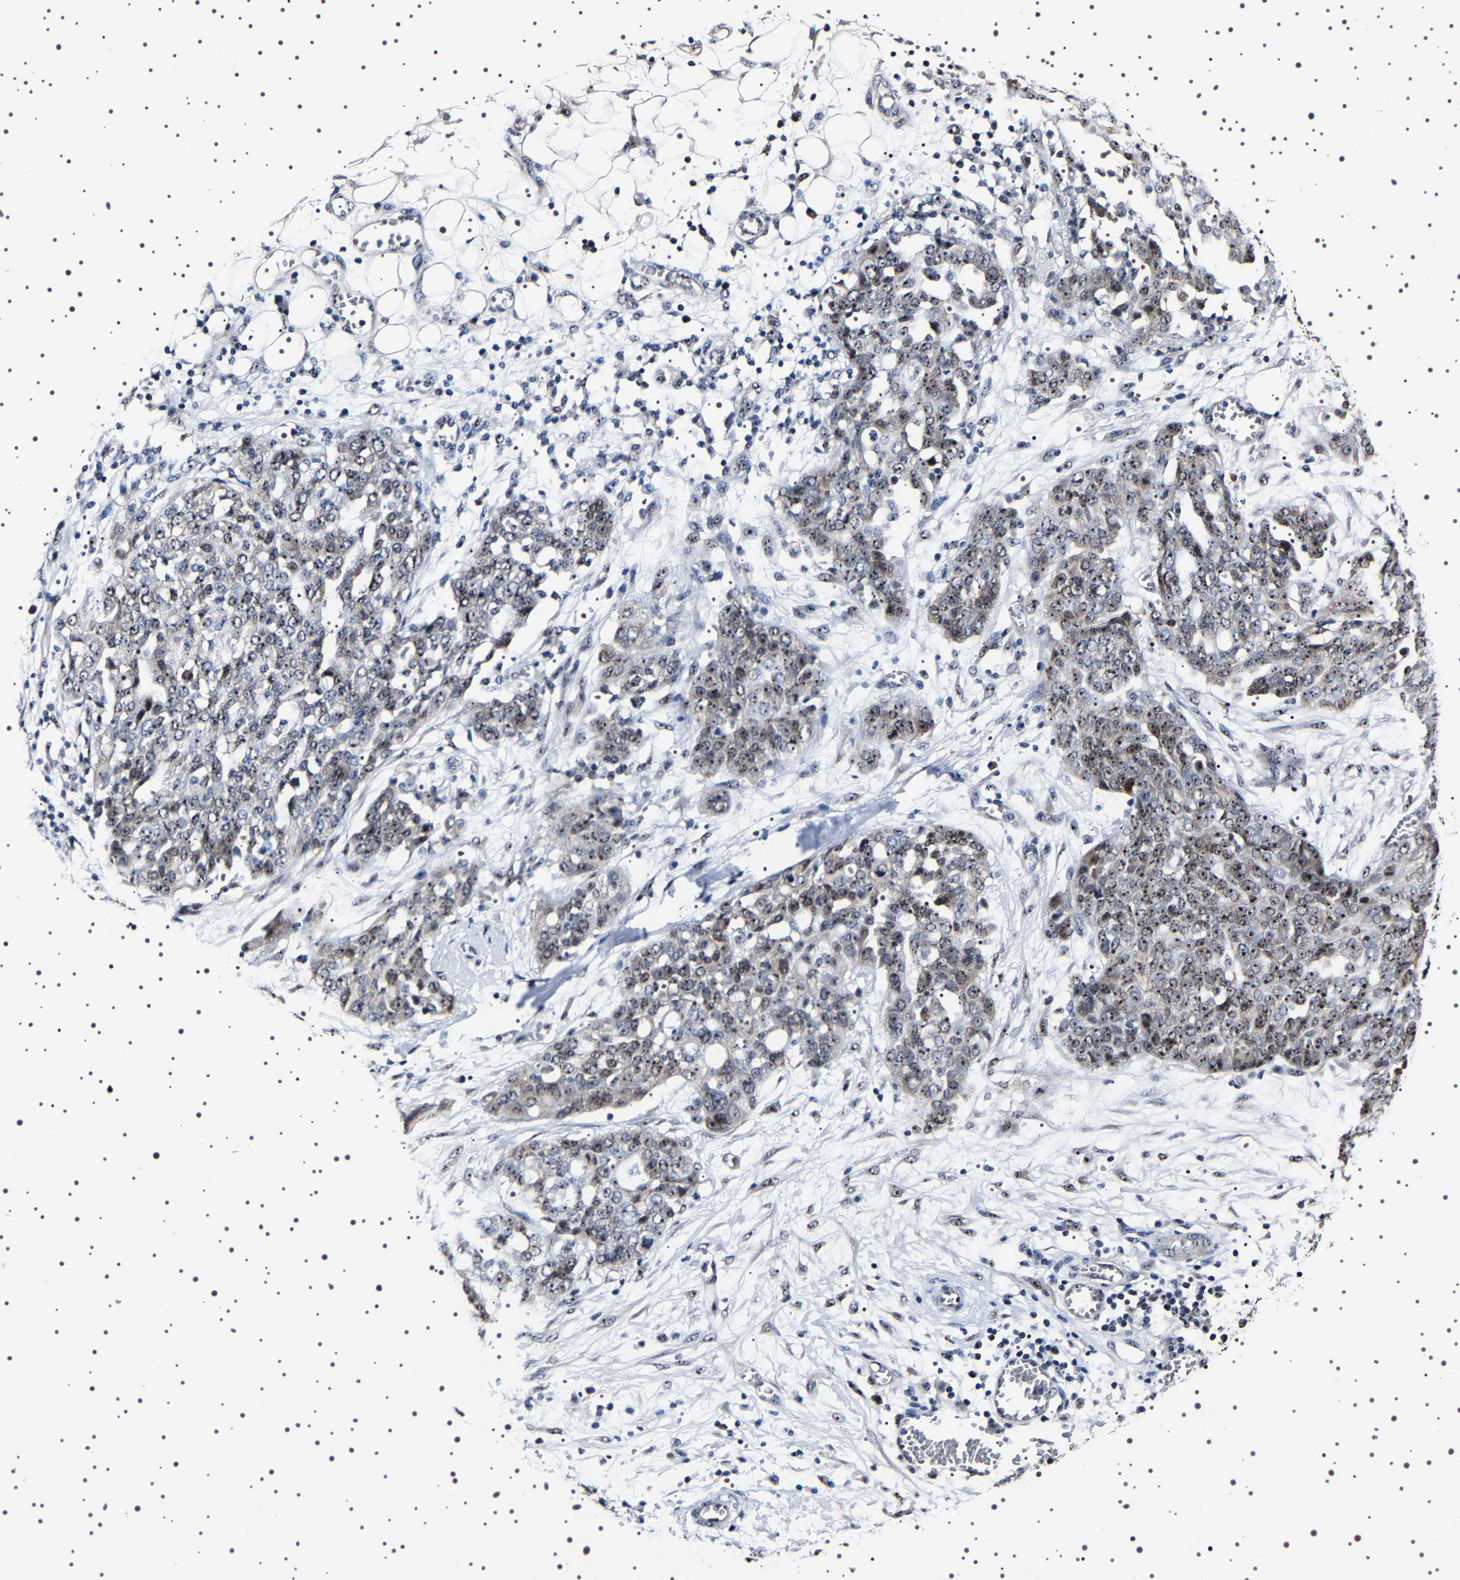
{"staining": {"intensity": "moderate", "quantity": ">75%", "location": "nuclear"}, "tissue": "ovarian cancer", "cell_type": "Tumor cells", "image_type": "cancer", "snomed": [{"axis": "morphology", "description": "Cystadenocarcinoma, serous, NOS"}, {"axis": "topography", "description": "Soft tissue"}, {"axis": "topography", "description": "Ovary"}], "caption": "Immunohistochemistry (IHC) staining of ovarian serous cystadenocarcinoma, which demonstrates medium levels of moderate nuclear expression in about >75% of tumor cells indicating moderate nuclear protein staining. The staining was performed using DAB (3,3'-diaminobenzidine) (brown) for protein detection and nuclei were counterstained in hematoxylin (blue).", "gene": "GNL3", "patient": {"sex": "female", "age": 57}}